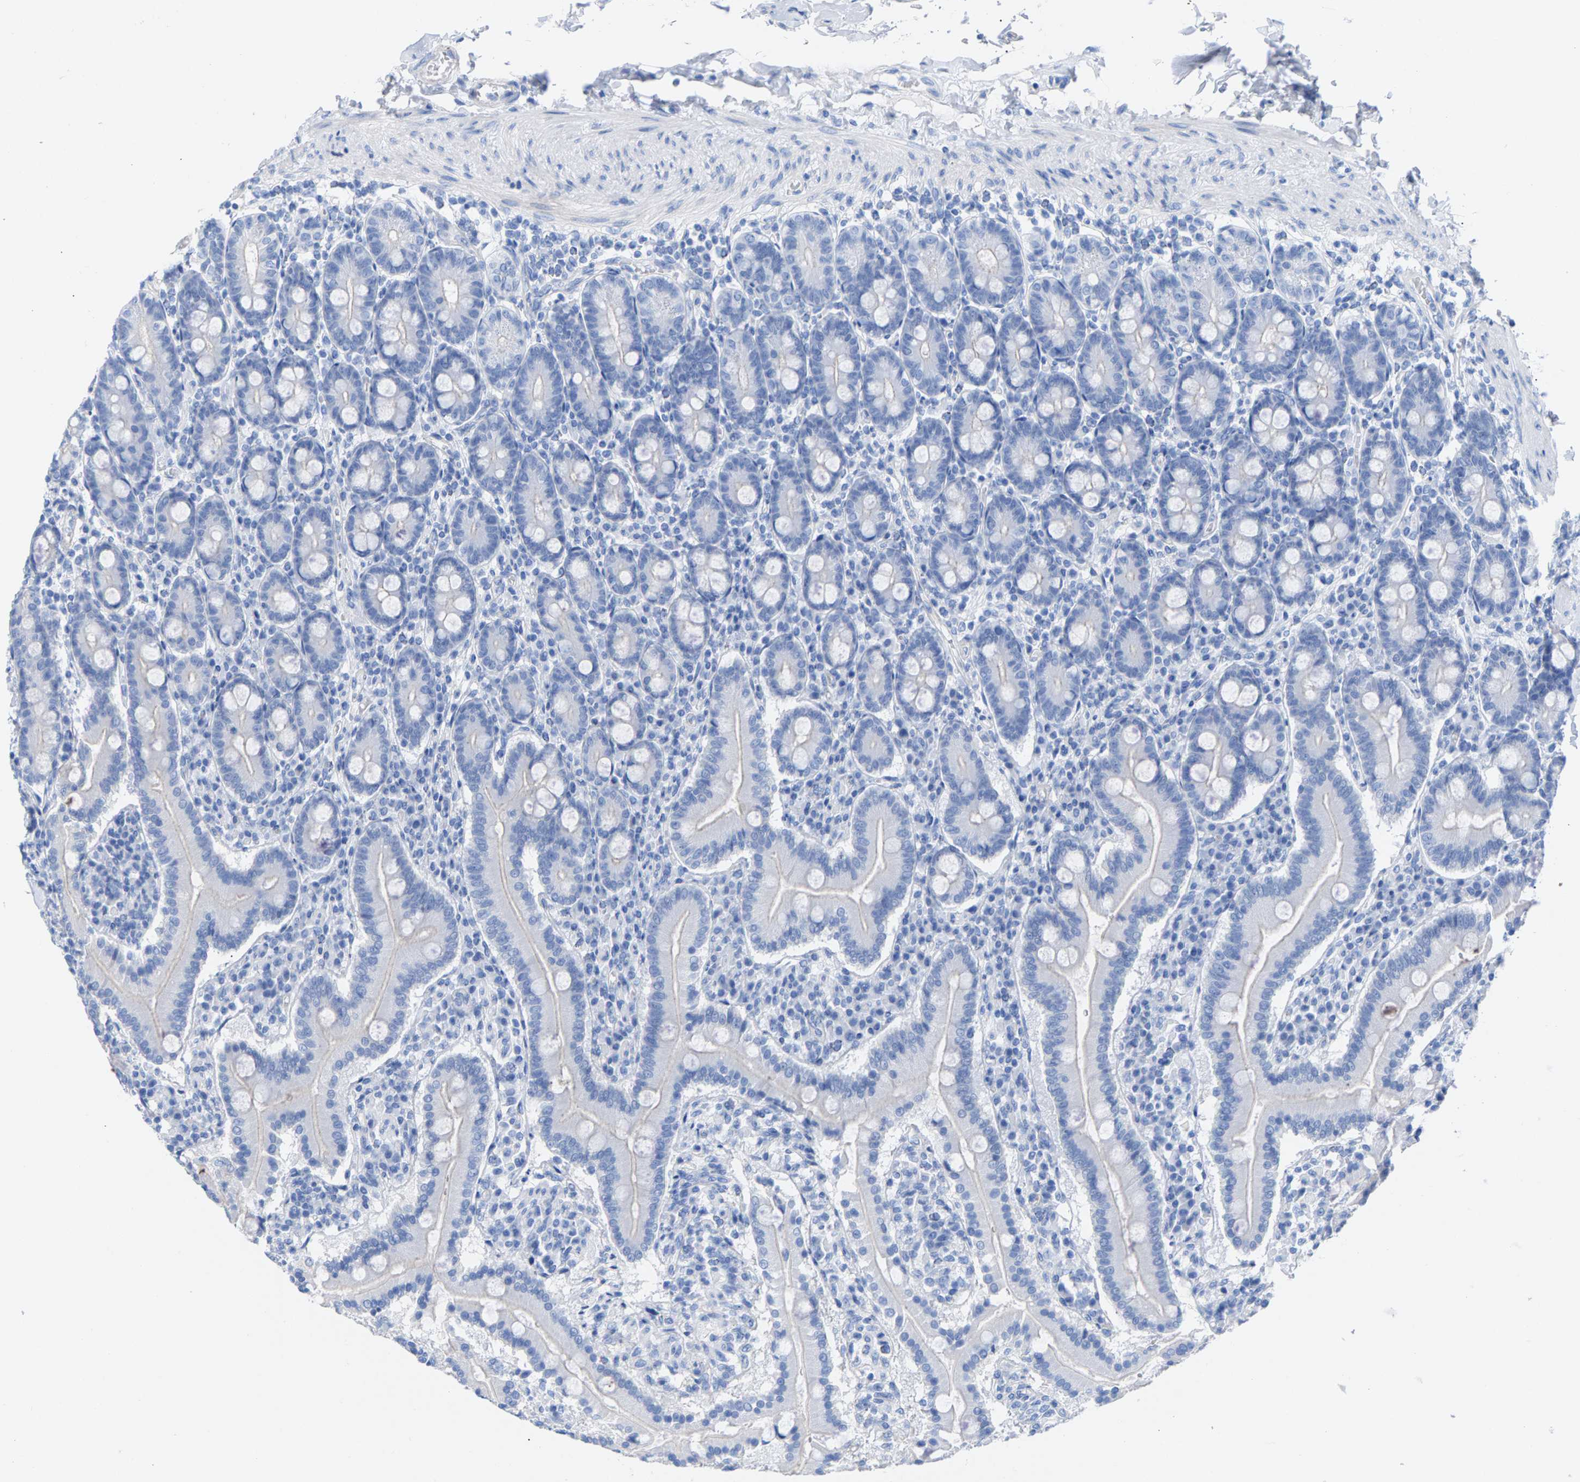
{"staining": {"intensity": "negative", "quantity": "none", "location": "none"}, "tissue": "duodenum", "cell_type": "Glandular cells", "image_type": "normal", "snomed": [{"axis": "morphology", "description": "Normal tissue, NOS"}, {"axis": "topography", "description": "Duodenum"}], "caption": "The immunohistochemistry (IHC) micrograph has no significant expression in glandular cells of duodenum.", "gene": "CPA1", "patient": {"sex": "male", "age": 50}}